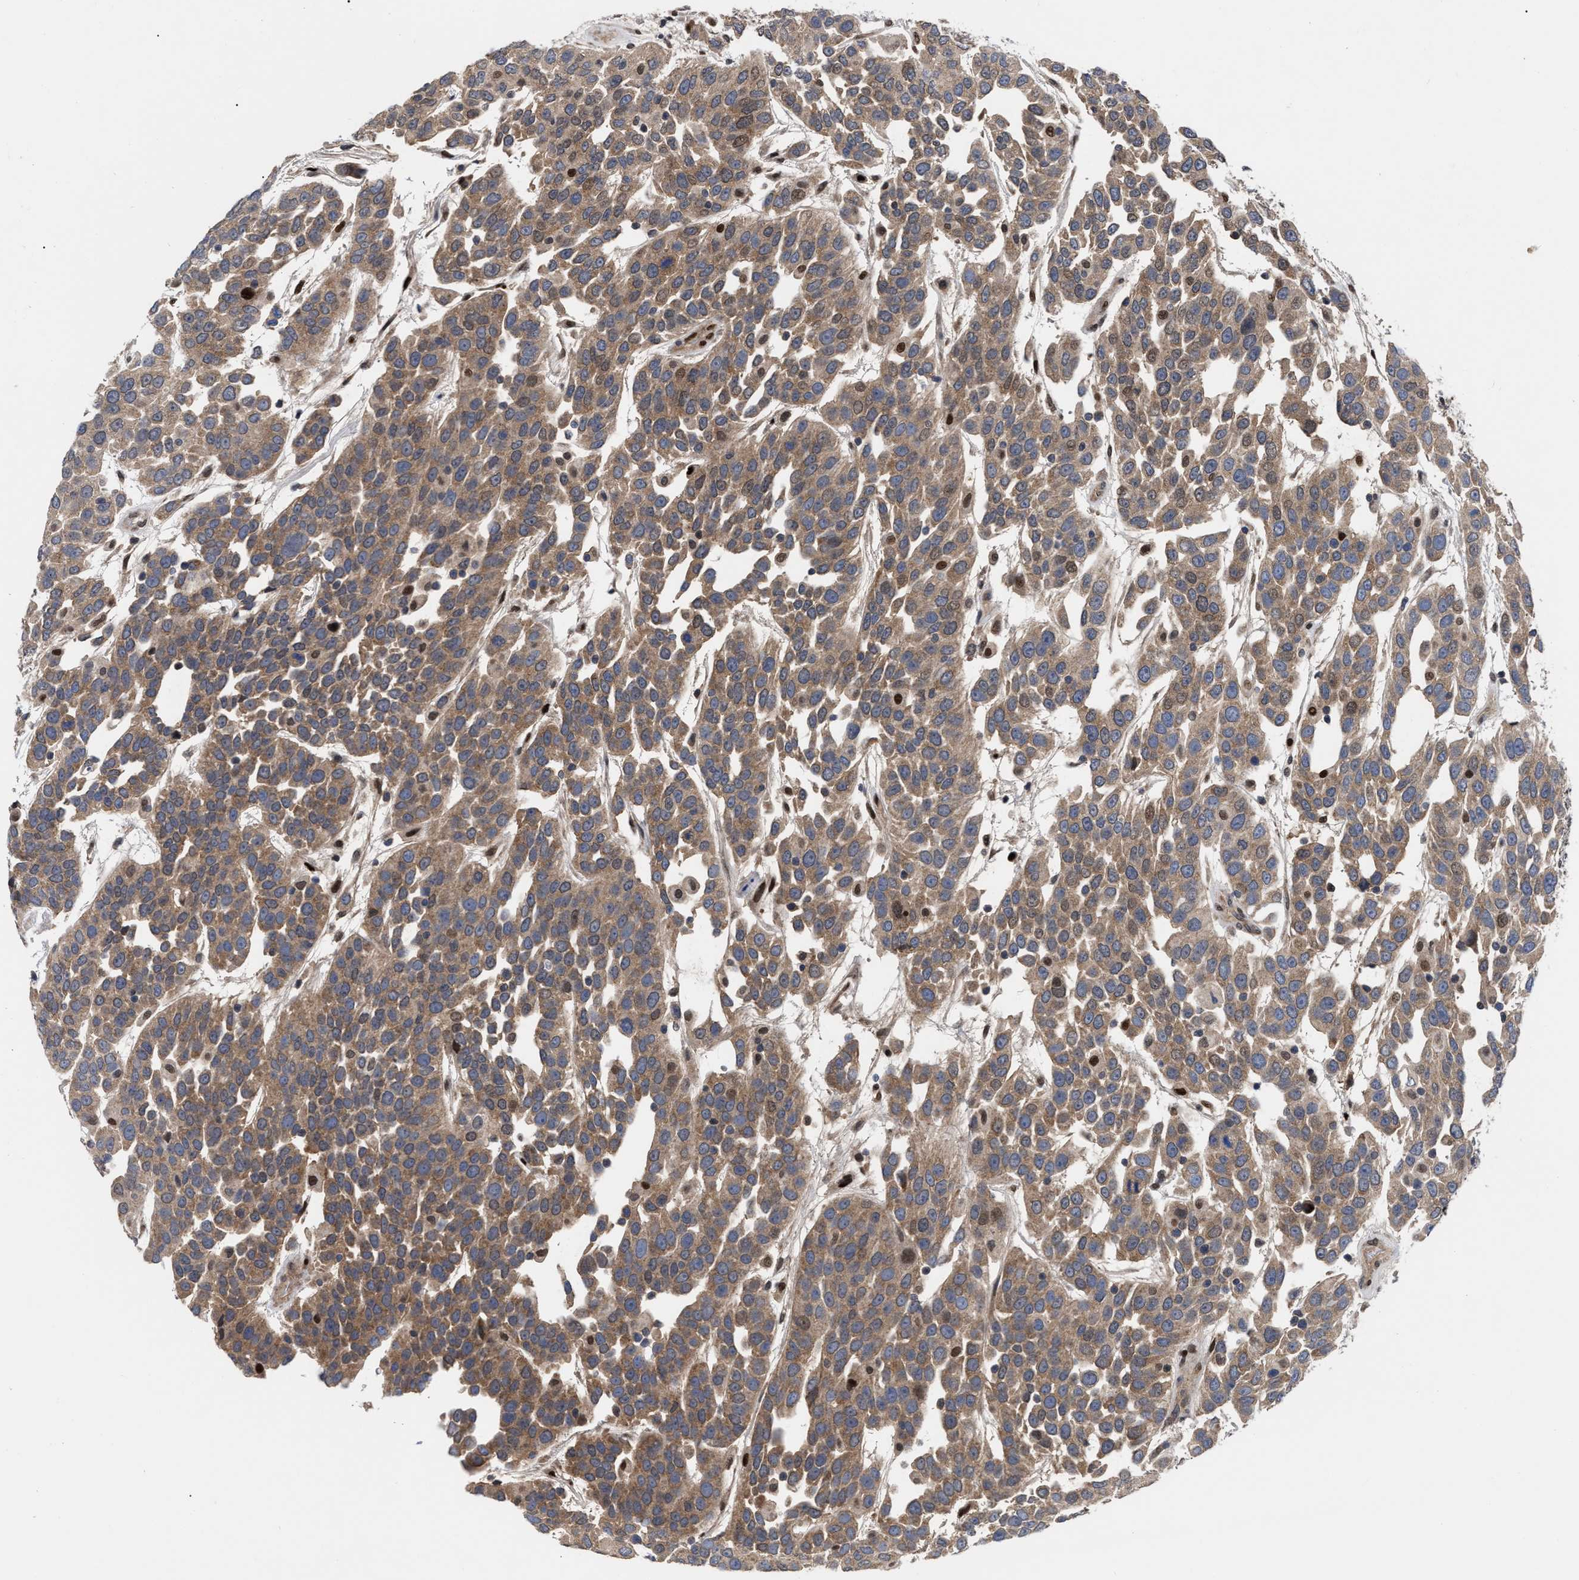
{"staining": {"intensity": "weak", "quantity": ">75%", "location": "cytoplasmic/membranous"}, "tissue": "urothelial cancer", "cell_type": "Tumor cells", "image_type": "cancer", "snomed": [{"axis": "morphology", "description": "Urothelial carcinoma, High grade"}, {"axis": "topography", "description": "Urinary bladder"}], "caption": "The histopathology image demonstrates a brown stain indicating the presence of a protein in the cytoplasmic/membranous of tumor cells in urothelial carcinoma (high-grade).", "gene": "MDM4", "patient": {"sex": "female", "age": 80}}